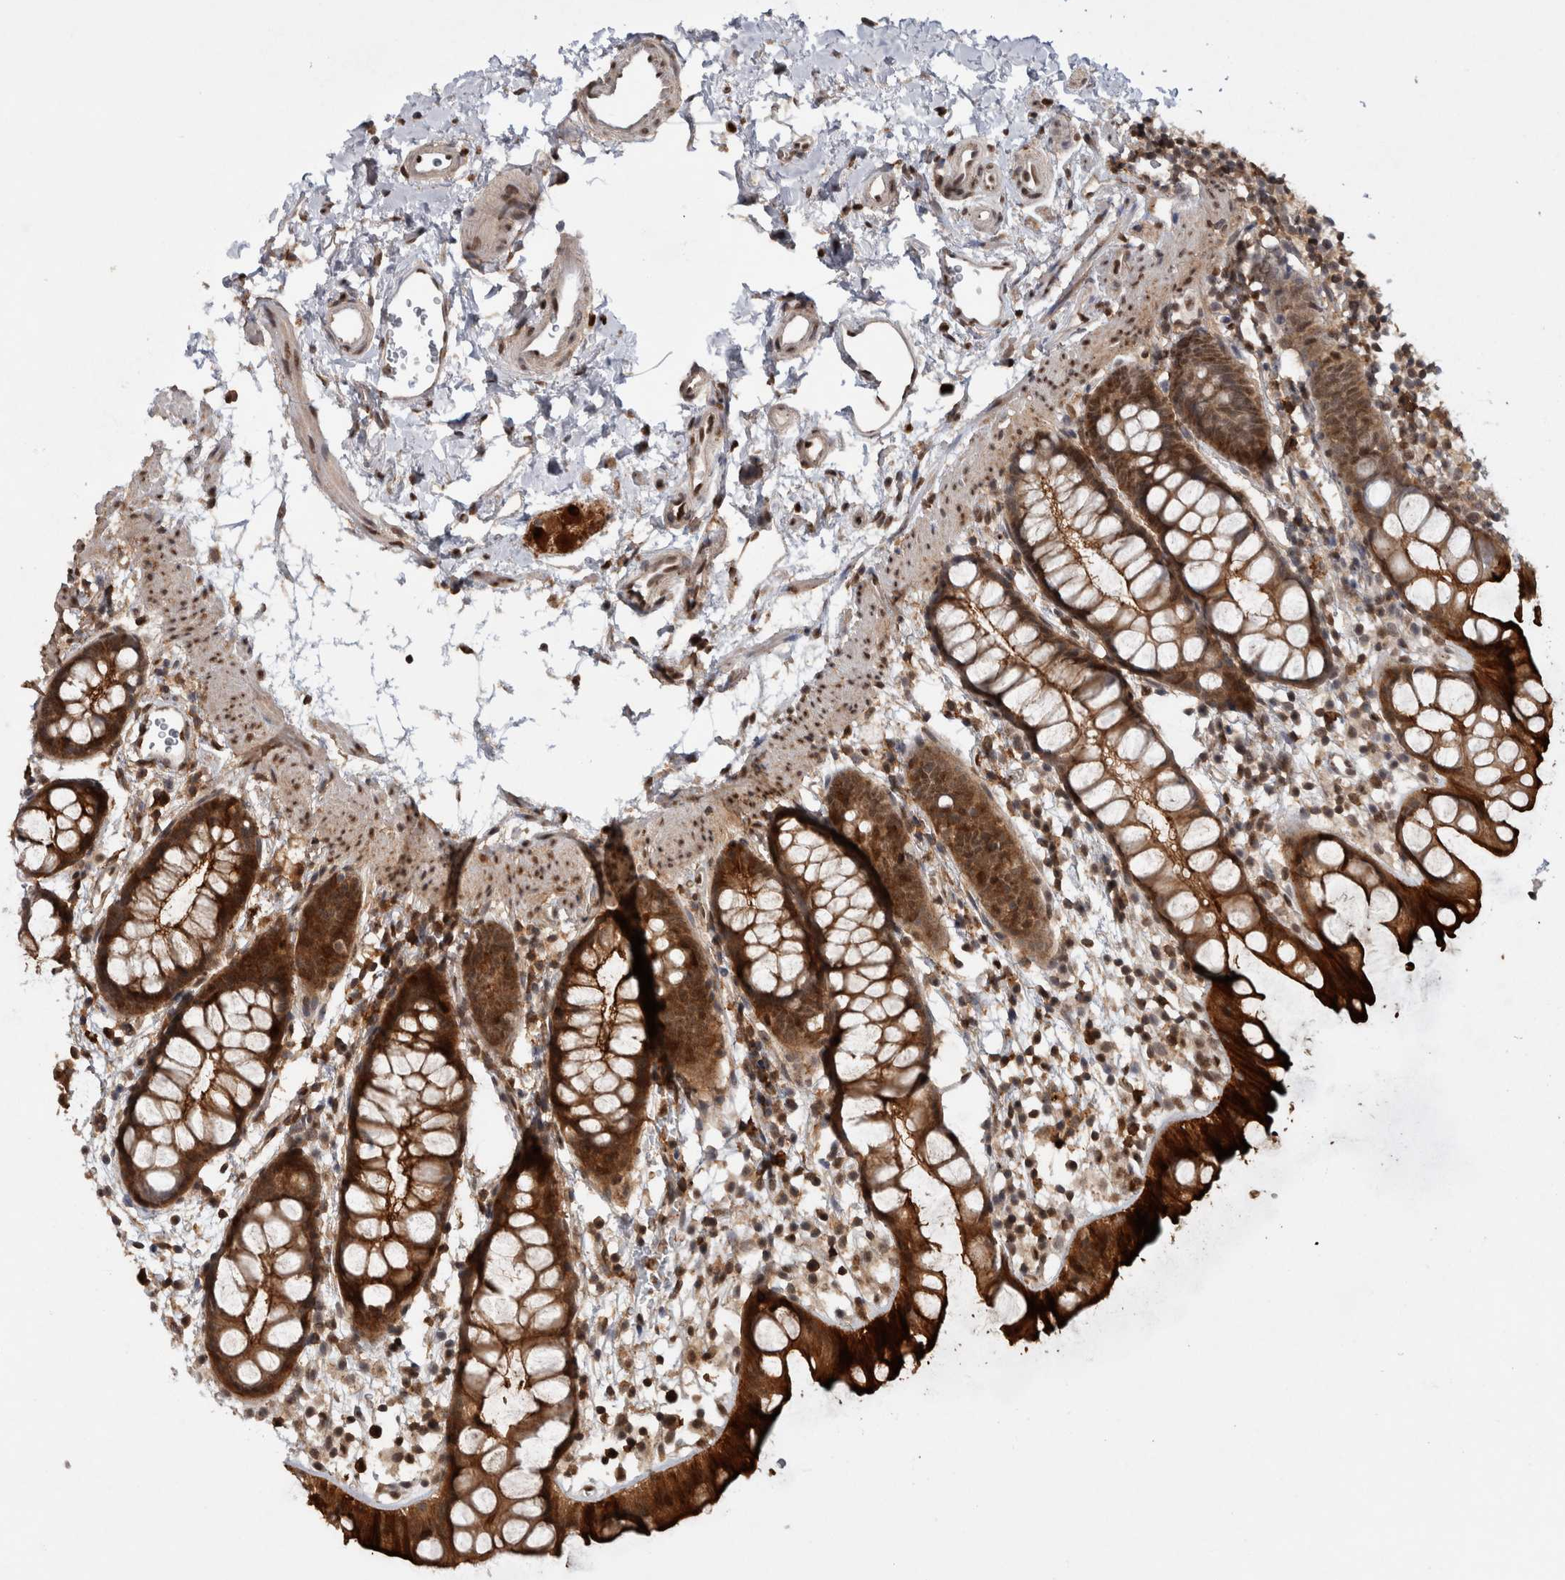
{"staining": {"intensity": "strong", "quantity": ">75%", "location": "cytoplasmic/membranous,nuclear"}, "tissue": "rectum", "cell_type": "Glandular cells", "image_type": "normal", "snomed": [{"axis": "morphology", "description": "Normal tissue, NOS"}, {"axis": "topography", "description": "Rectum"}], "caption": "DAB immunohistochemical staining of normal rectum displays strong cytoplasmic/membranous,nuclear protein staining in approximately >75% of glandular cells. Using DAB (brown) and hematoxylin (blue) stains, captured at high magnification using brightfield microscopy.", "gene": "RPS6KA2", "patient": {"sex": "female", "age": 65}}